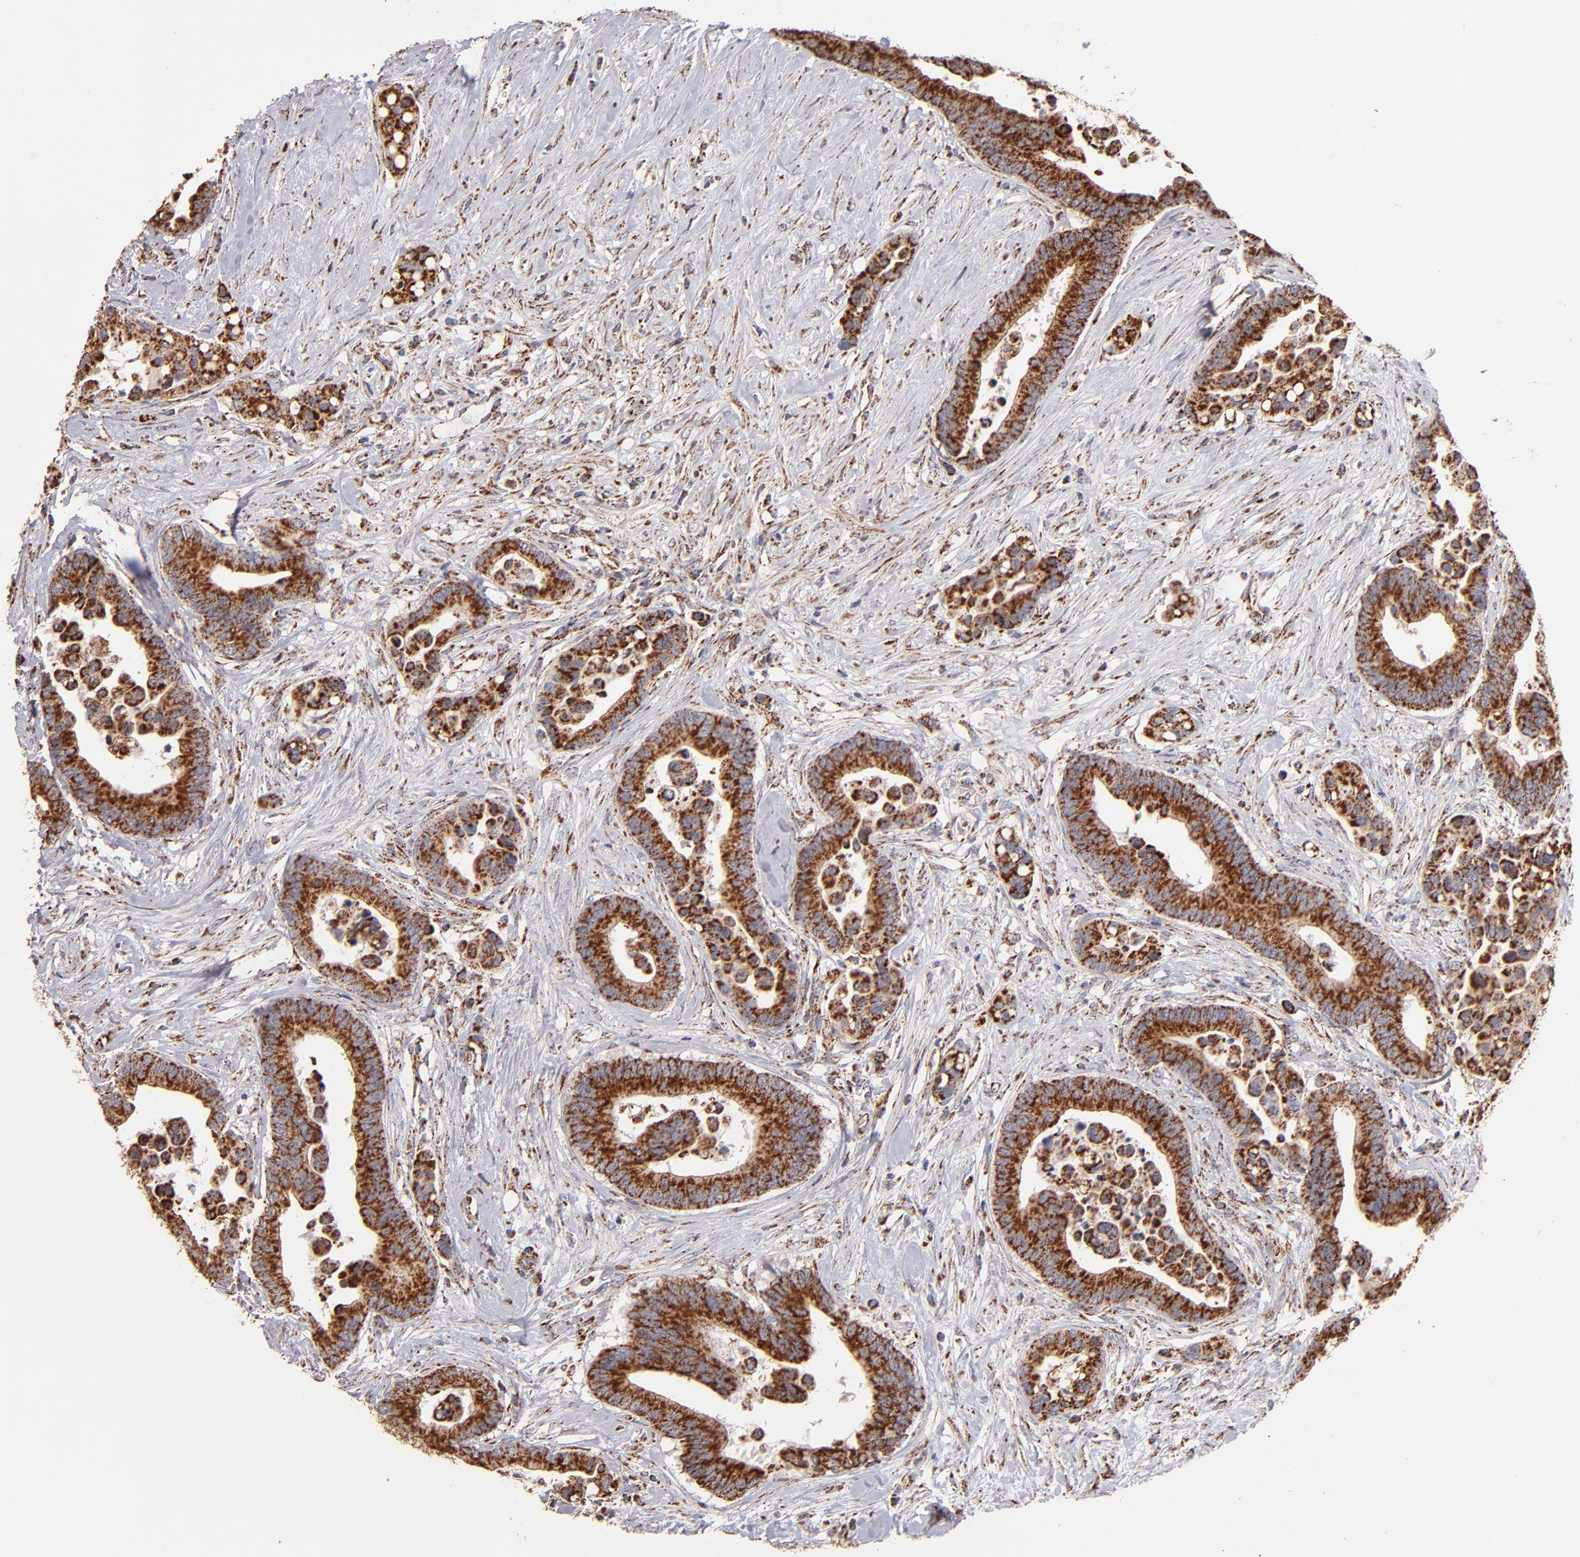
{"staining": {"intensity": "moderate", "quantity": ">75%", "location": "cytoplasmic/membranous"}, "tissue": "colorectal cancer", "cell_type": "Tumor cells", "image_type": "cancer", "snomed": [{"axis": "morphology", "description": "Adenocarcinoma, NOS"}, {"axis": "topography", "description": "Colon"}], "caption": "IHC image of human adenocarcinoma (colorectal) stained for a protein (brown), which demonstrates medium levels of moderate cytoplasmic/membranous staining in about >75% of tumor cells.", "gene": "DLST", "patient": {"sex": "male", "age": 82}}